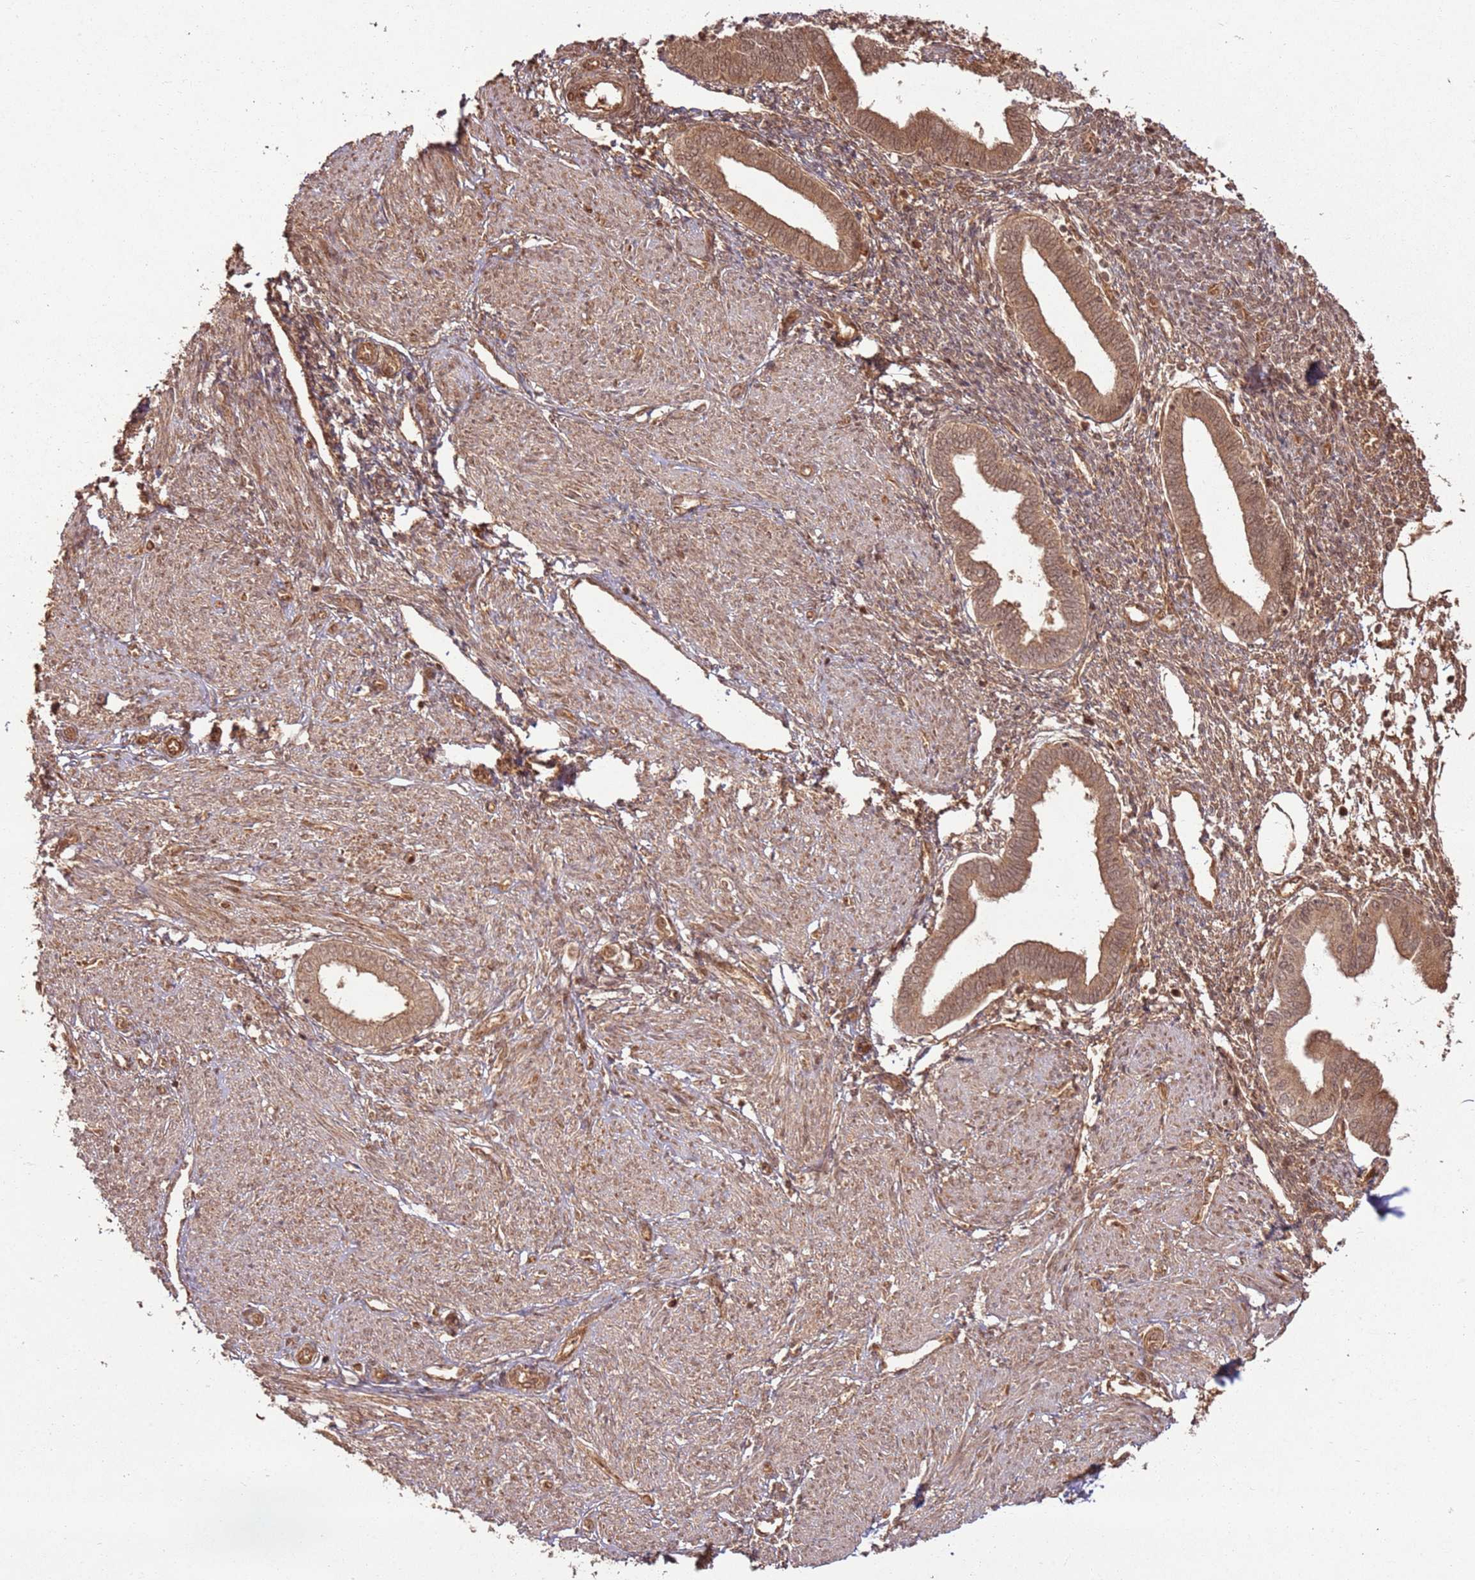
{"staining": {"intensity": "weak", "quantity": ">75%", "location": "cytoplasmic/membranous"}, "tissue": "endometrium", "cell_type": "Cells in endometrial stroma", "image_type": "normal", "snomed": [{"axis": "morphology", "description": "Normal tissue, NOS"}, {"axis": "topography", "description": "Endometrium"}], "caption": "Protein positivity by IHC shows weak cytoplasmic/membranous expression in about >75% of cells in endometrial stroma in normal endometrium. (Stains: DAB in brown, nuclei in blue, Microscopy: brightfield microscopy at high magnification).", "gene": "TBC1D13", "patient": {"sex": "female", "age": 53}}